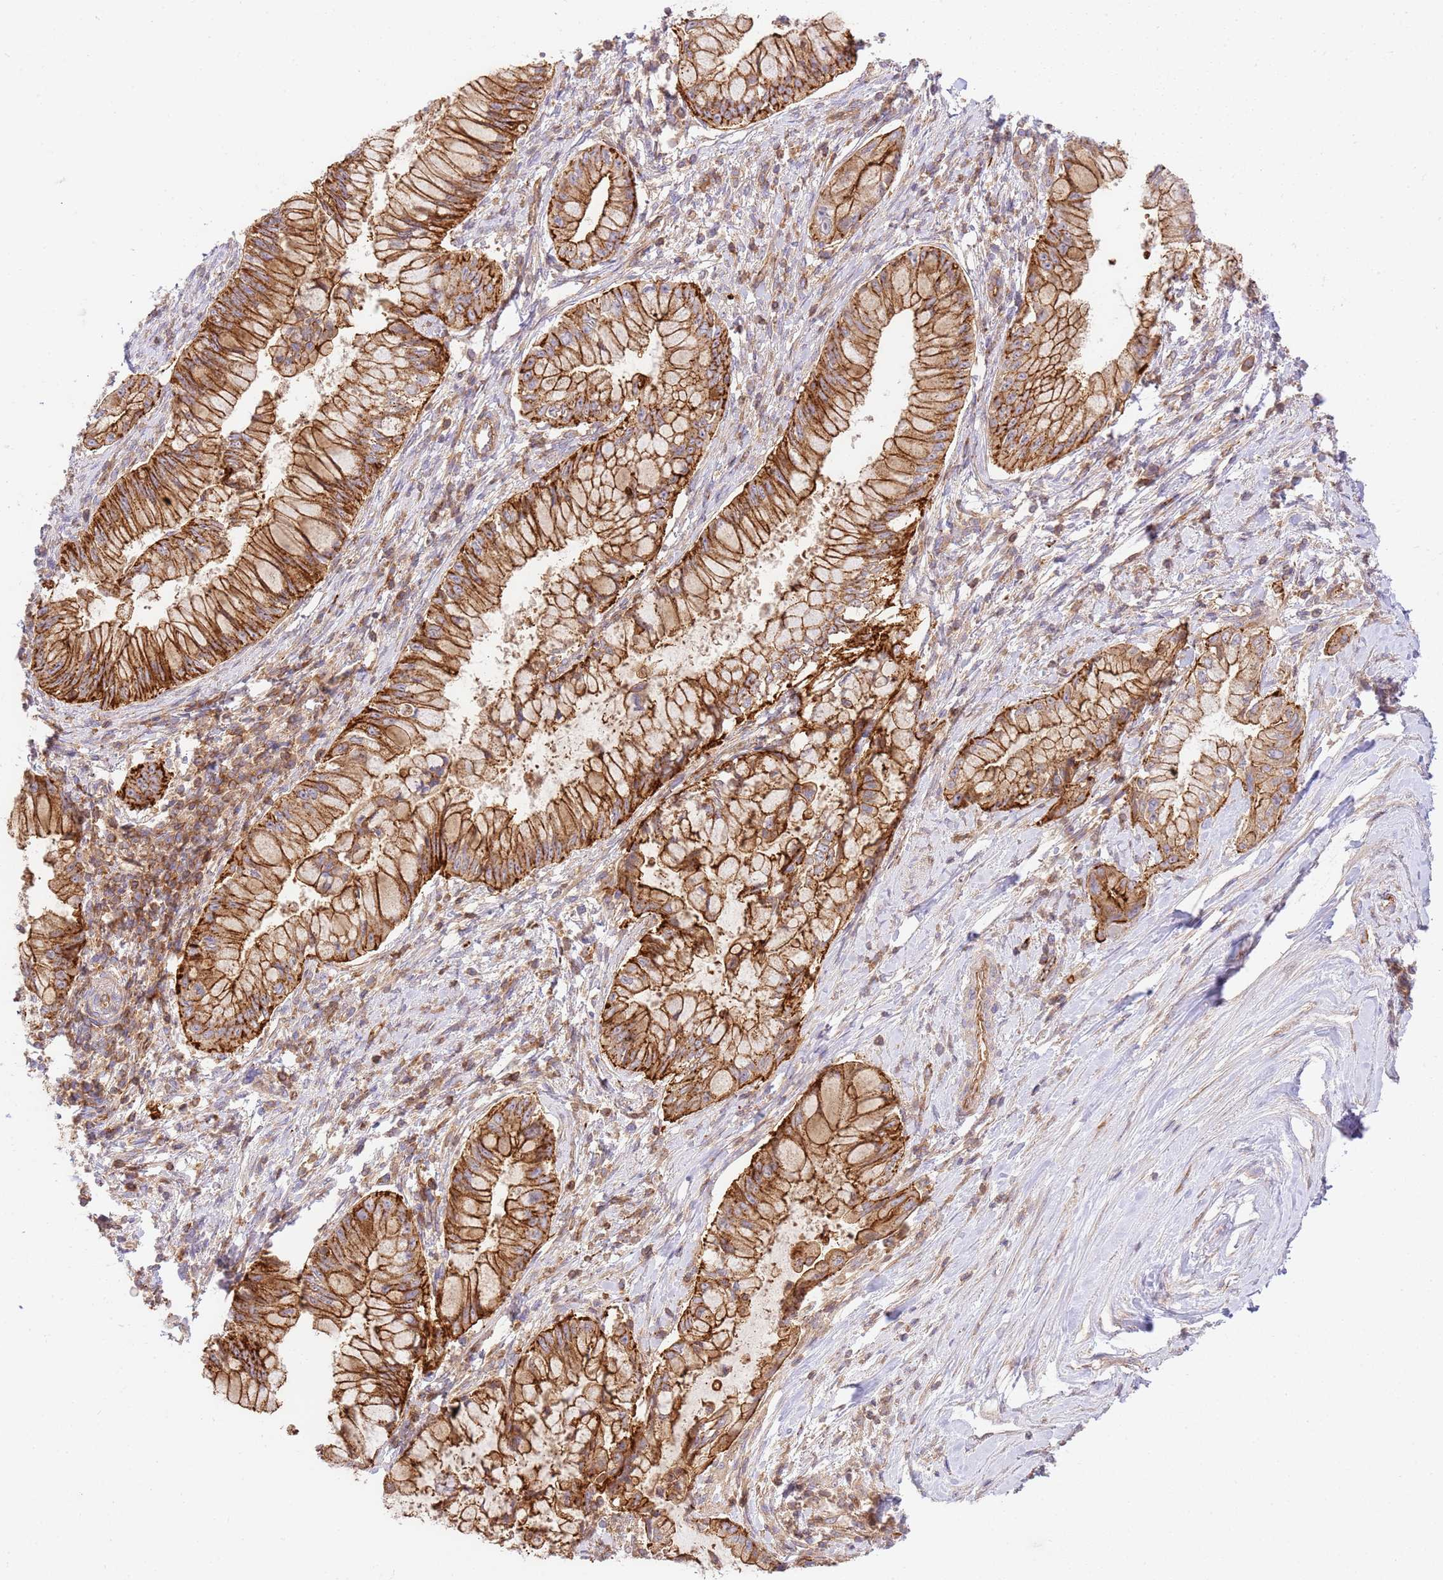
{"staining": {"intensity": "strong", "quantity": ">75%", "location": "cytoplasmic/membranous"}, "tissue": "pancreatic cancer", "cell_type": "Tumor cells", "image_type": "cancer", "snomed": [{"axis": "morphology", "description": "Adenocarcinoma, NOS"}, {"axis": "topography", "description": "Pancreas"}], "caption": "A brown stain highlights strong cytoplasmic/membranous expression of a protein in pancreatic cancer (adenocarcinoma) tumor cells. The protein is stained brown, and the nuclei are stained in blue (DAB (3,3'-diaminobenzidine) IHC with brightfield microscopy, high magnification).", "gene": "EFCAB8", "patient": {"sex": "male", "age": 48}}